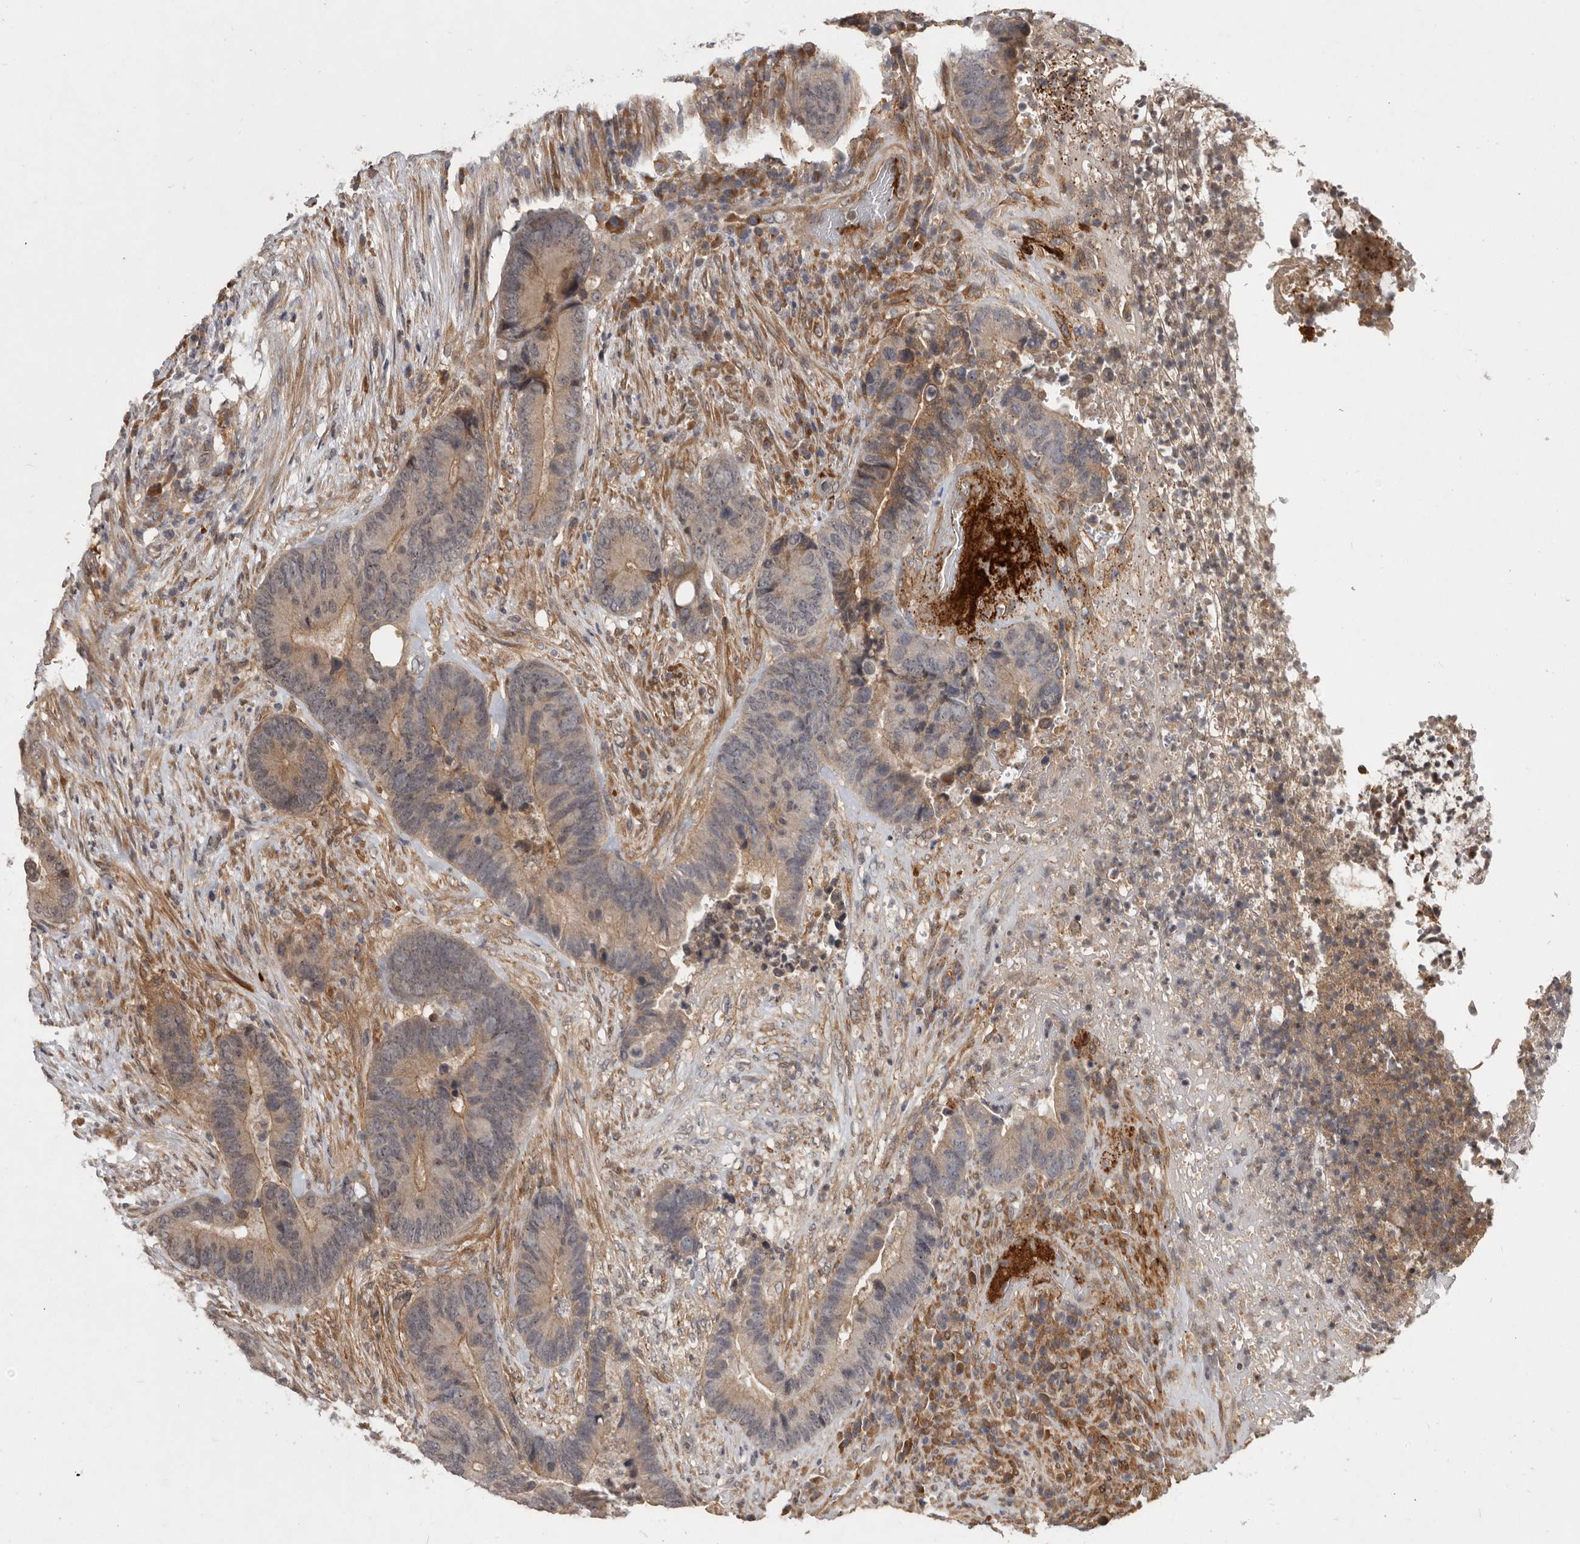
{"staining": {"intensity": "moderate", "quantity": "25%-75%", "location": "cytoplasmic/membranous"}, "tissue": "colorectal cancer", "cell_type": "Tumor cells", "image_type": "cancer", "snomed": [{"axis": "morphology", "description": "Adenocarcinoma, NOS"}, {"axis": "topography", "description": "Rectum"}], "caption": "Immunohistochemistry staining of adenocarcinoma (colorectal), which demonstrates medium levels of moderate cytoplasmic/membranous staining in about 25%-75% of tumor cells indicating moderate cytoplasmic/membranous protein expression. The staining was performed using DAB (brown) for protein detection and nuclei were counterstained in hematoxylin (blue).", "gene": "DNAJC28", "patient": {"sex": "female", "age": 89}}